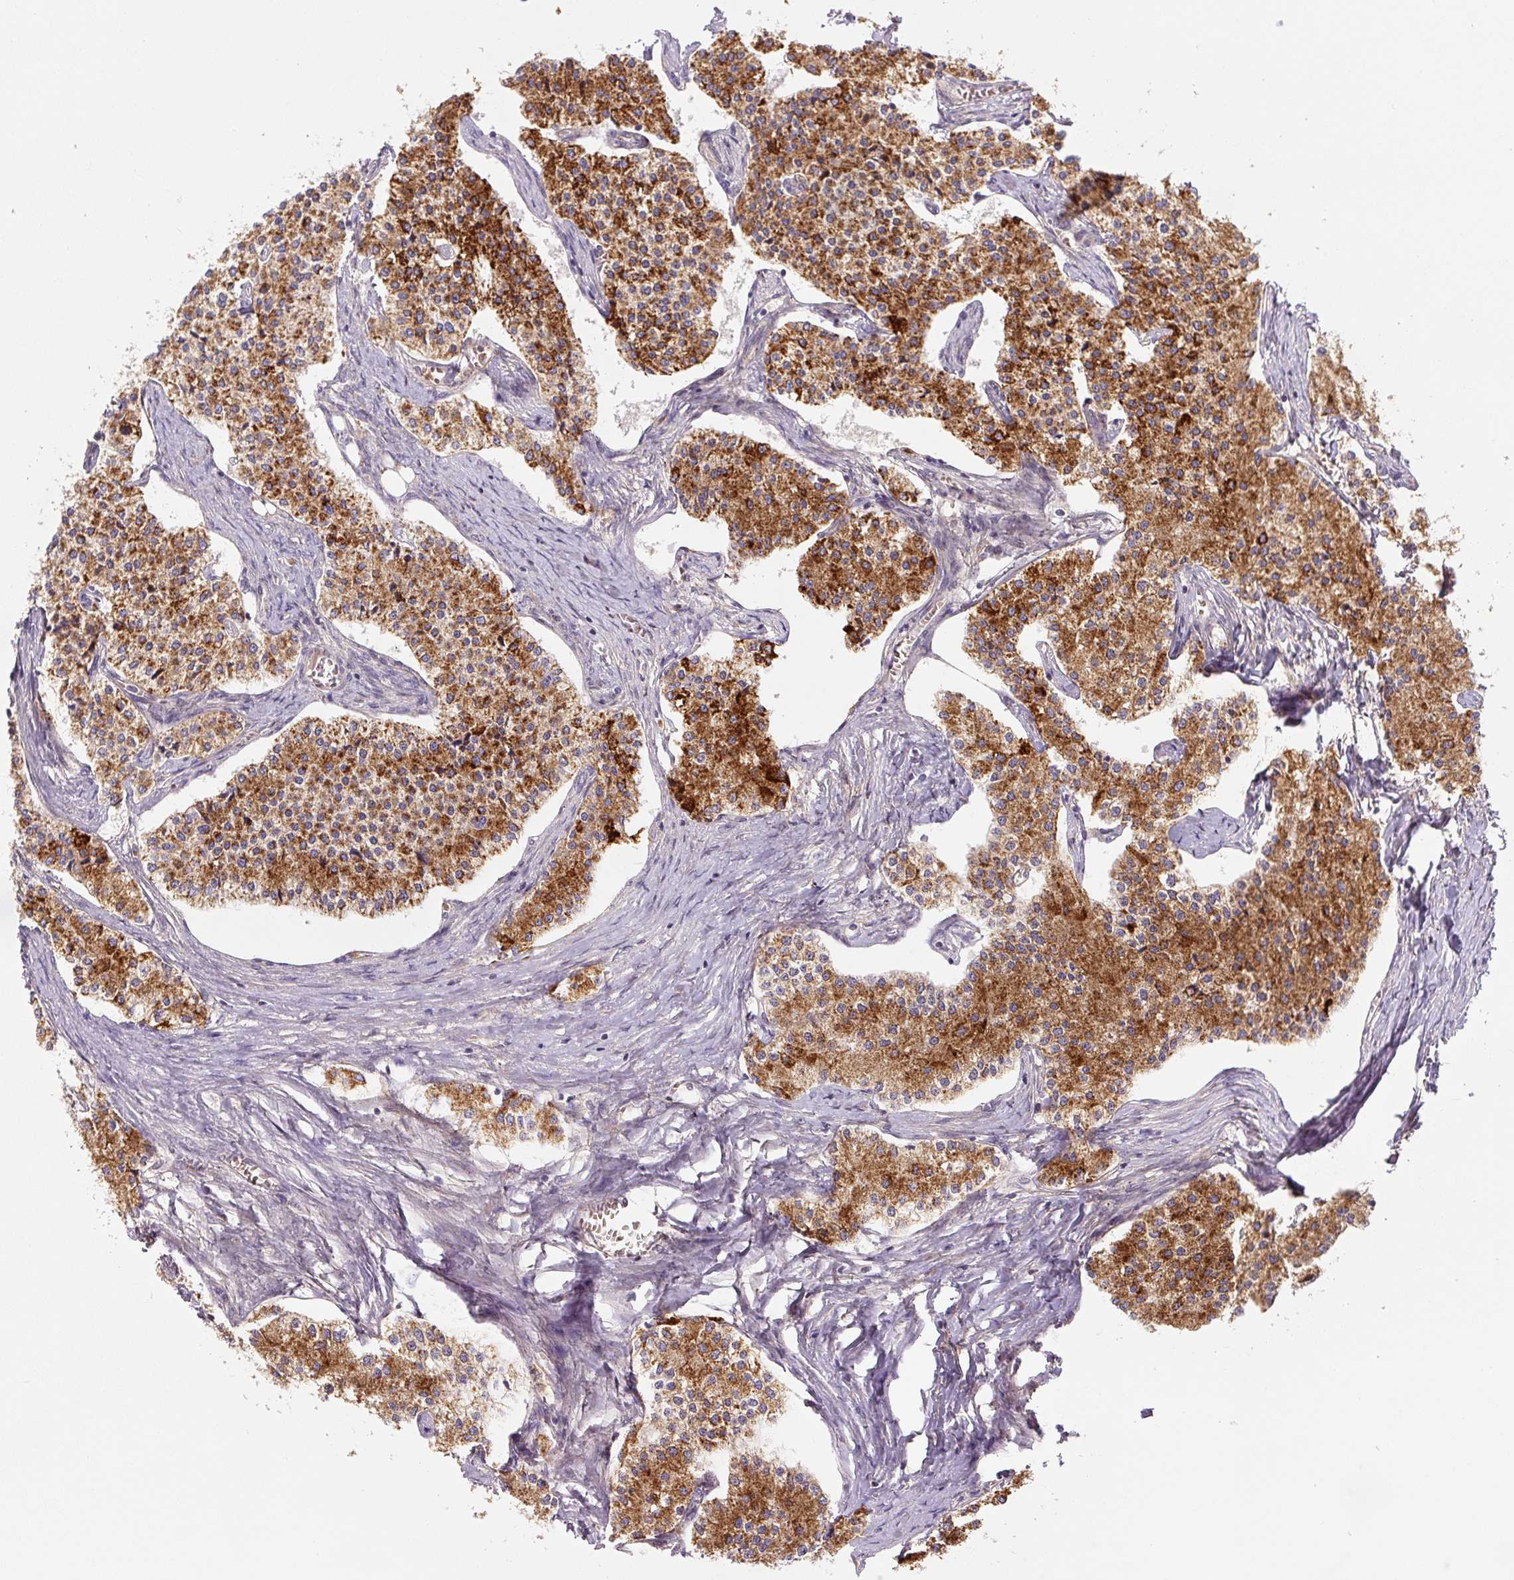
{"staining": {"intensity": "strong", "quantity": ">75%", "location": "cytoplasmic/membranous"}, "tissue": "carcinoid", "cell_type": "Tumor cells", "image_type": "cancer", "snomed": [{"axis": "morphology", "description": "Carcinoid, malignant, NOS"}, {"axis": "topography", "description": "Colon"}], "caption": "This image exhibits IHC staining of human malignant carcinoid, with high strong cytoplasmic/membranous expression in approximately >75% of tumor cells.", "gene": "ZSWIM7", "patient": {"sex": "female", "age": 52}}